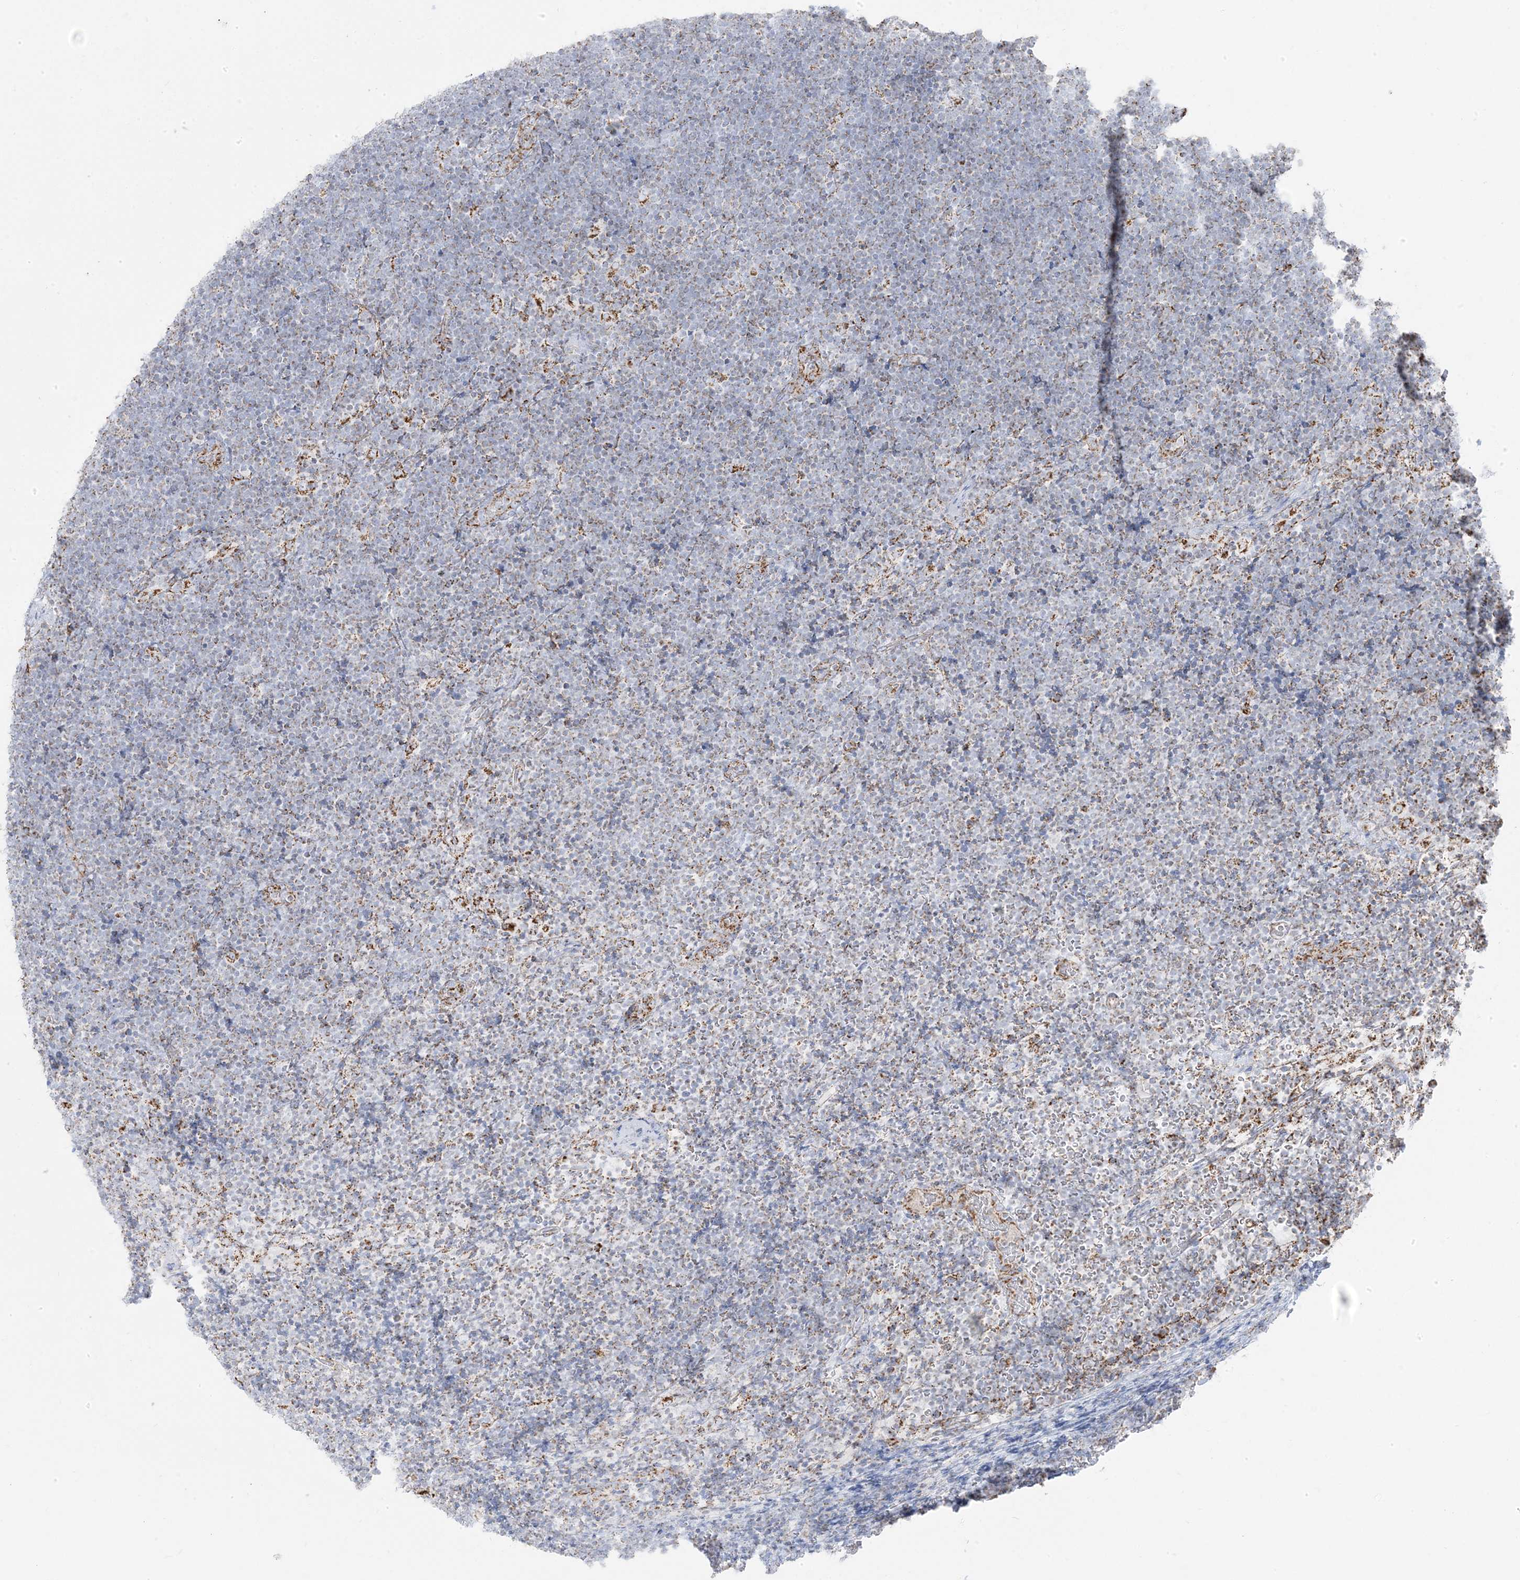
{"staining": {"intensity": "moderate", "quantity": "25%-75%", "location": "cytoplasmic/membranous"}, "tissue": "lymphoma", "cell_type": "Tumor cells", "image_type": "cancer", "snomed": [{"axis": "morphology", "description": "Malignant lymphoma, non-Hodgkin's type, High grade"}, {"axis": "topography", "description": "Lymph node"}], "caption": "Tumor cells display moderate cytoplasmic/membranous staining in approximately 25%-75% of cells in lymphoma.", "gene": "PCCB", "patient": {"sex": "male", "age": 13}}